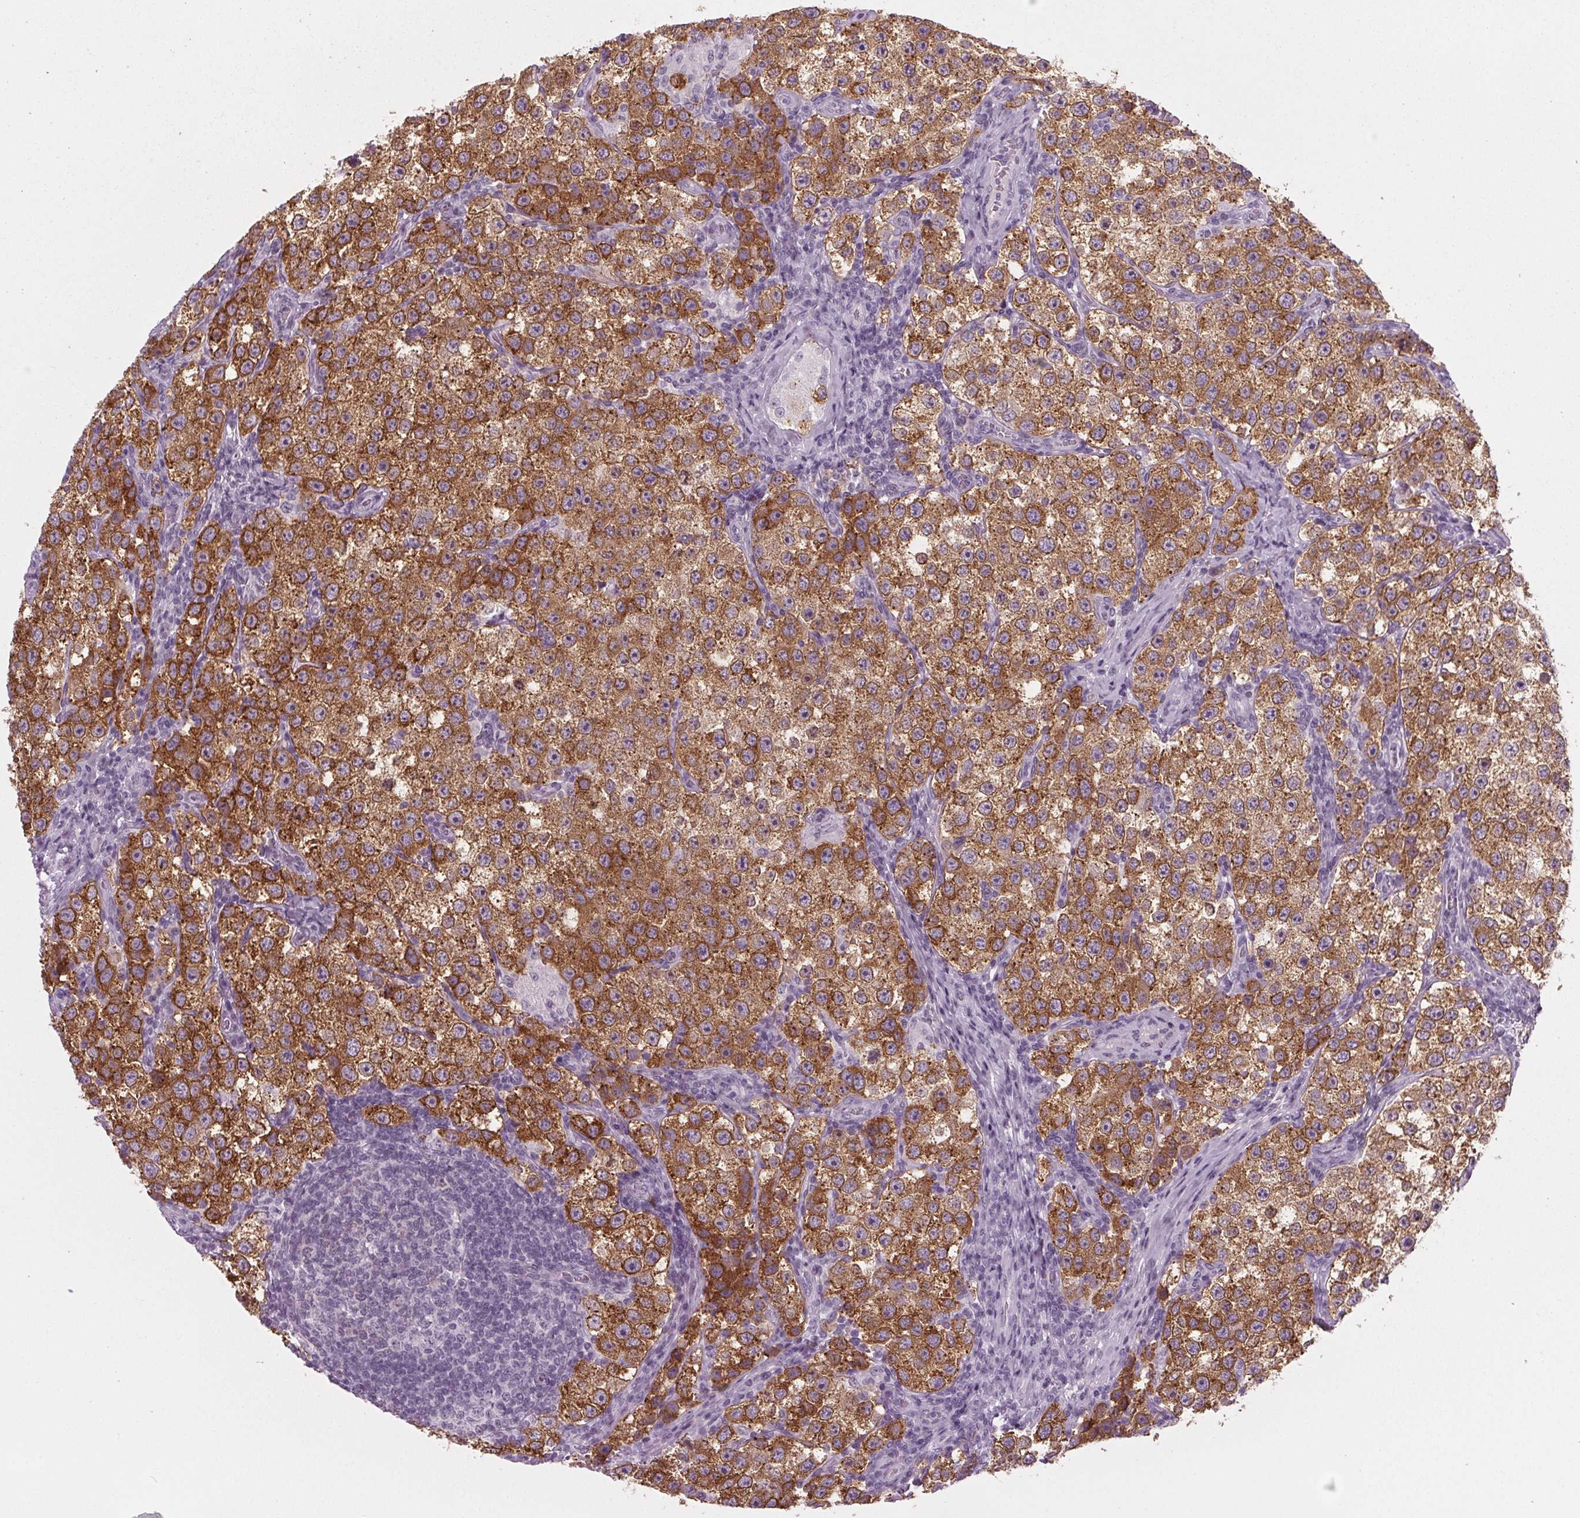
{"staining": {"intensity": "strong", "quantity": ">75%", "location": "cytoplasmic/membranous"}, "tissue": "testis cancer", "cell_type": "Tumor cells", "image_type": "cancer", "snomed": [{"axis": "morphology", "description": "Seminoma, NOS"}, {"axis": "topography", "description": "Testis"}], "caption": "Testis cancer stained for a protein (brown) displays strong cytoplasmic/membranous positive positivity in about >75% of tumor cells.", "gene": "IGF2BP1", "patient": {"sex": "male", "age": 37}}